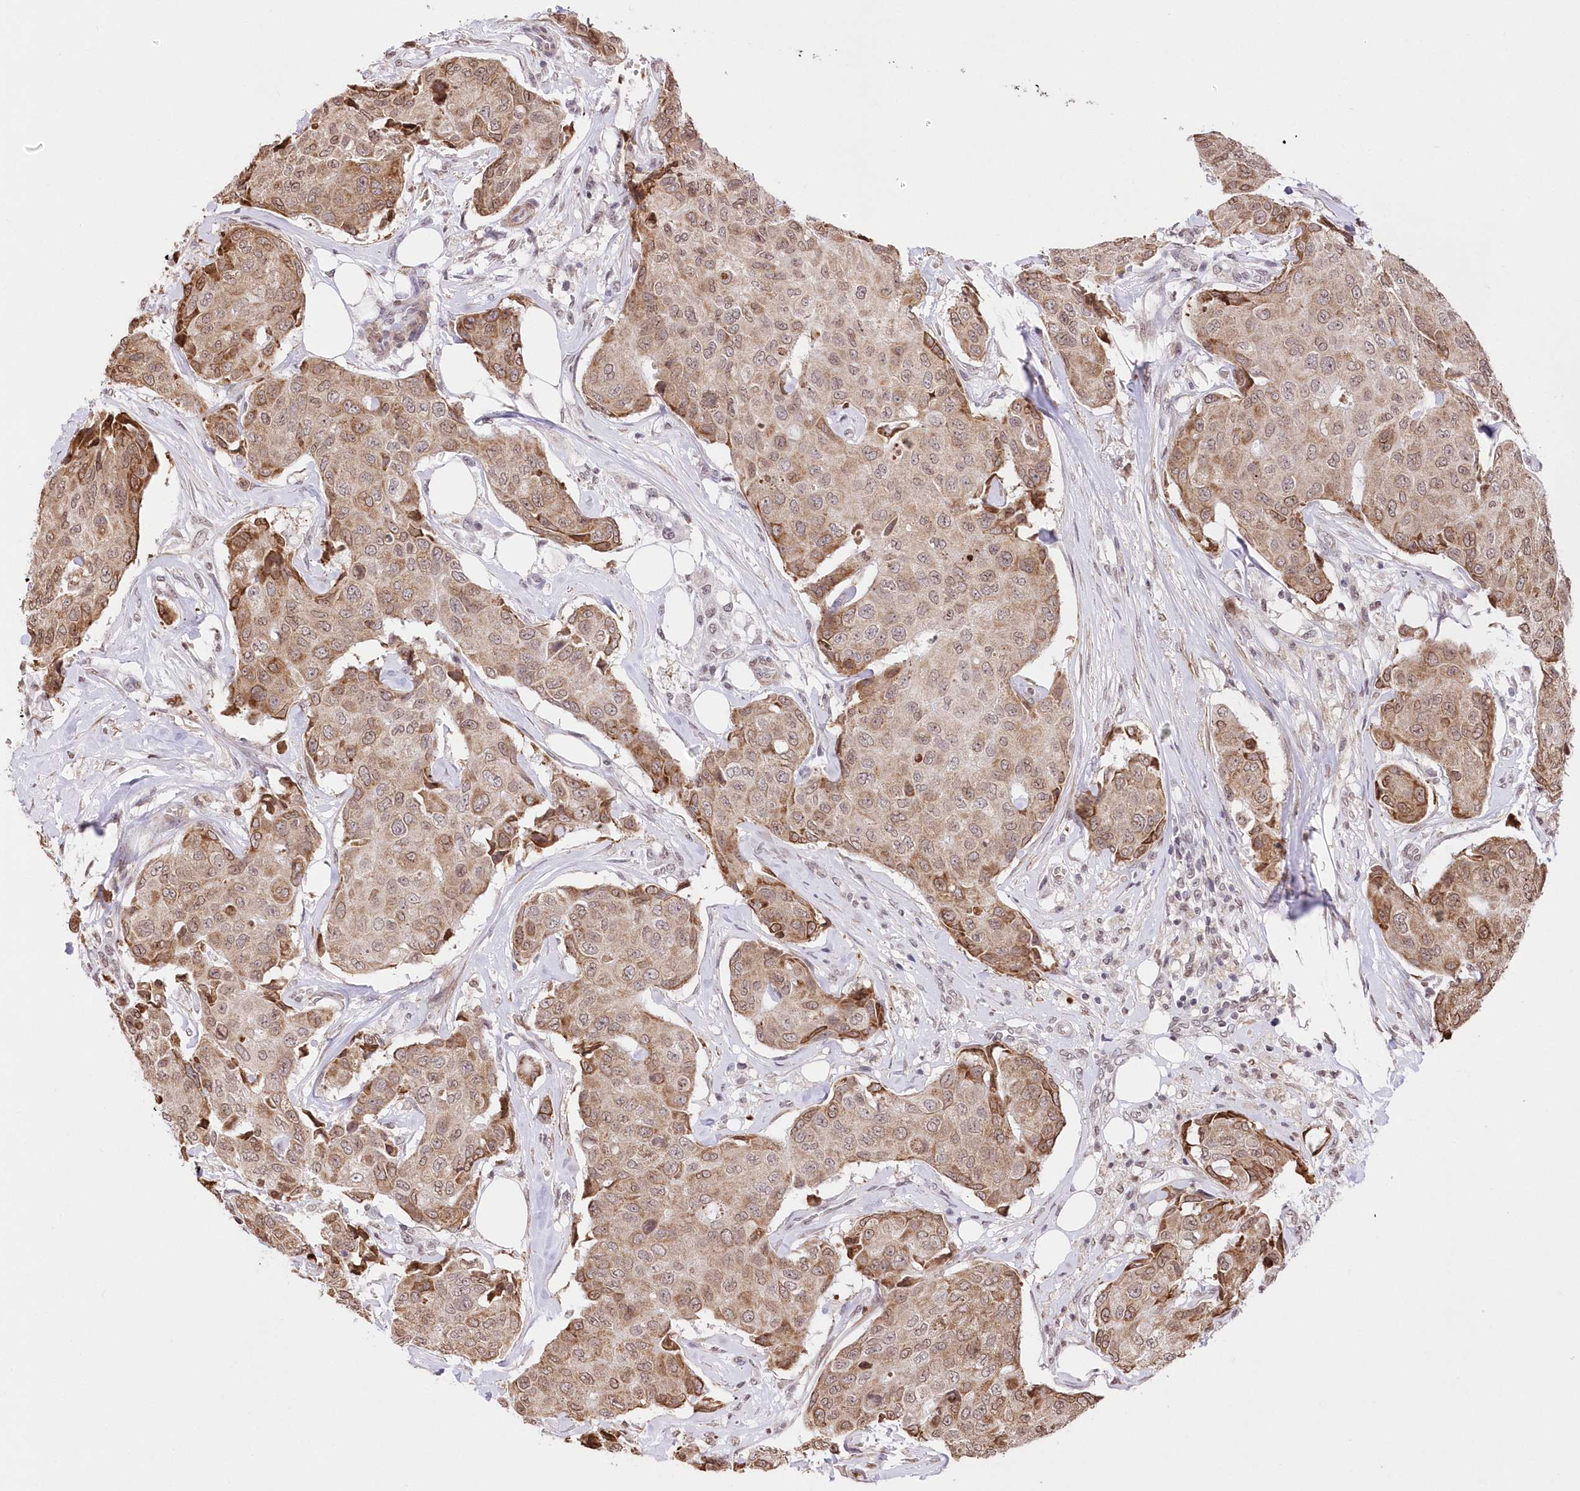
{"staining": {"intensity": "moderate", "quantity": ">75%", "location": "cytoplasmic/membranous,nuclear"}, "tissue": "breast cancer", "cell_type": "Tumor cells", "image_type": "cancer", "snomed": [{"axis": "morphology", "description": "Duct carcinoma"}, {"axis": "topography", "description": "Breast"}], "caption": "Breast cancer stained for a protein (brown) shows moderate cytoplasmic/membranous and nuclear positive expression in about >75% of tumor cells.", "gene": "RBM27", "patient": {"sex": "female", "age": 80}}